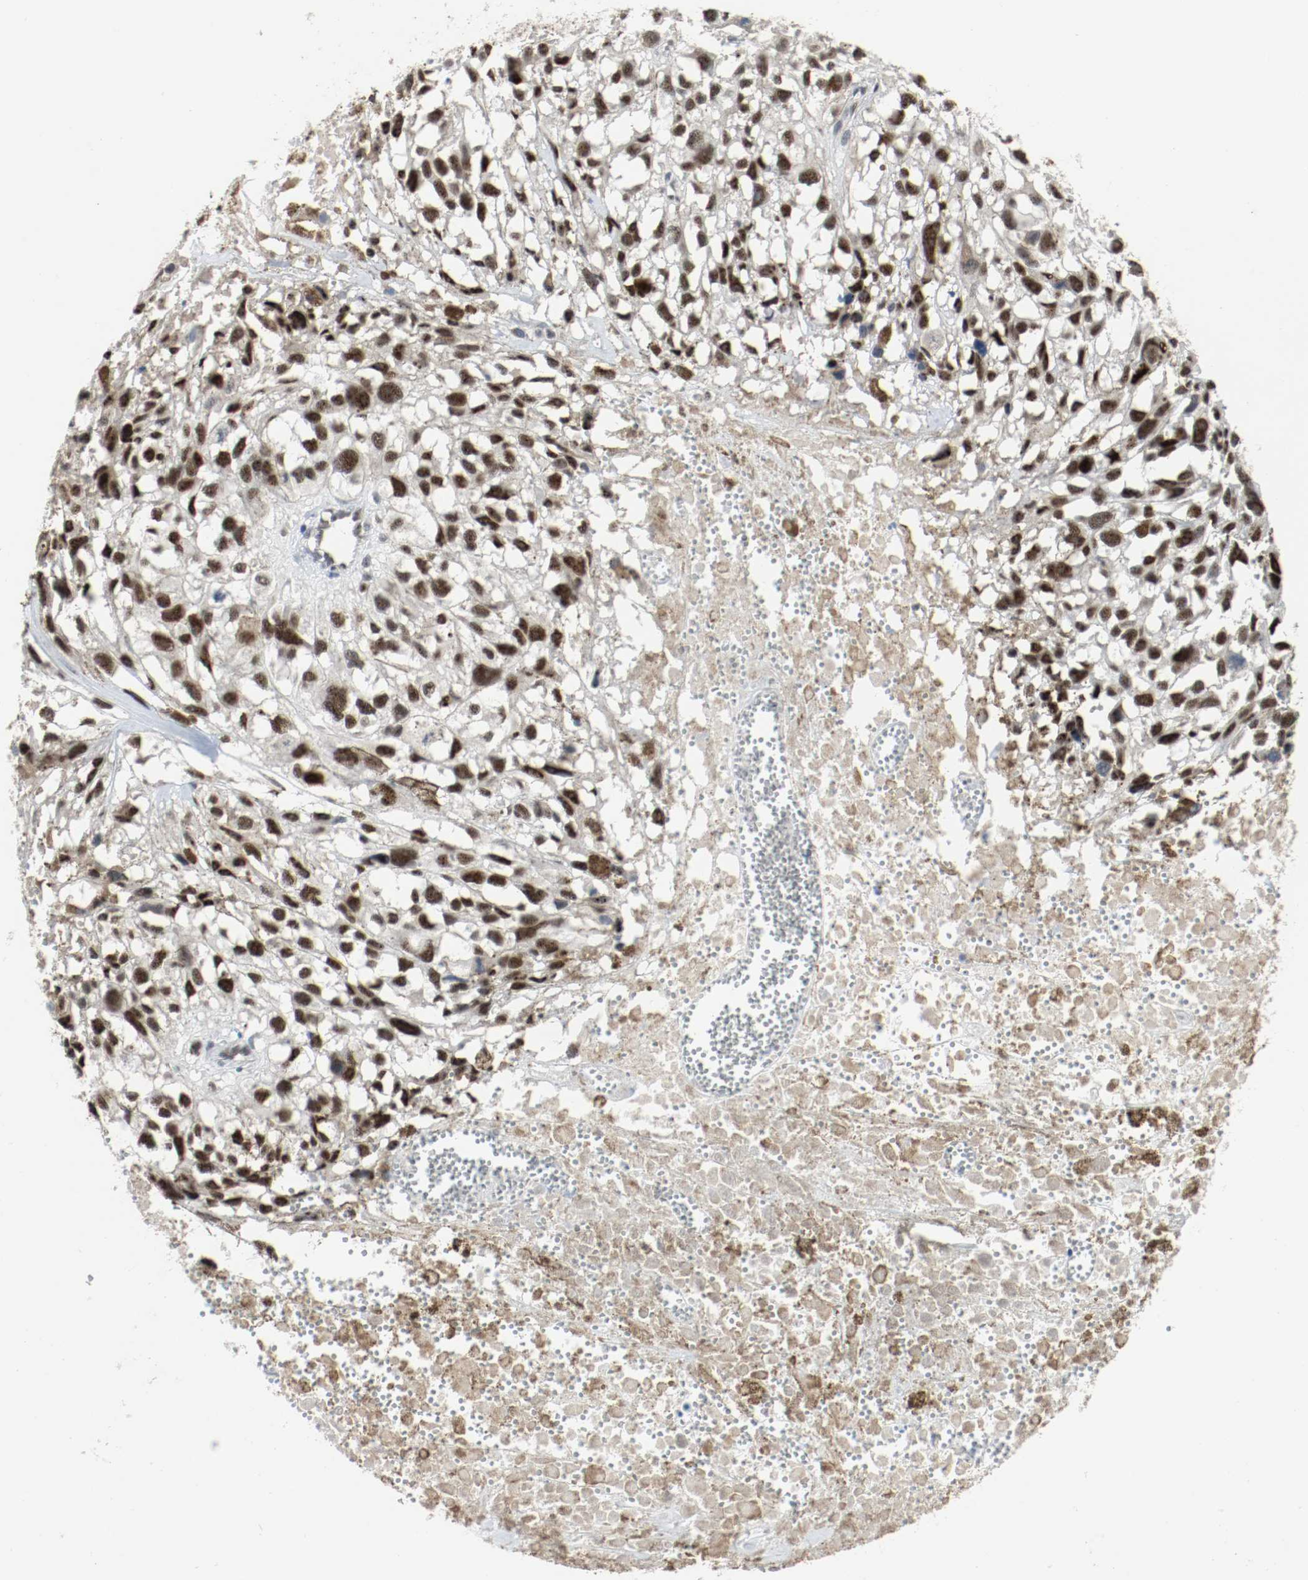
{"staining": {"intensity": "strong", "quantity": ">75%", "location": "nuclear"}, "tissue": "melanoma", "cell_type": "Tumor cells", "image_type": "cancer", "snomed": [{"axis": "morphology", "description": "Malignant melanoma, Metastatic site"}, {"axis": "topography", "description": "Lymph node"}], "caption": "Malignant melanoma (metastatic site) stained with IHC exhibits strong nuclear staining in about >75% of tumor cells.", "gene": "ASH1L", "patient": {"sex": "male", "age": 59}}